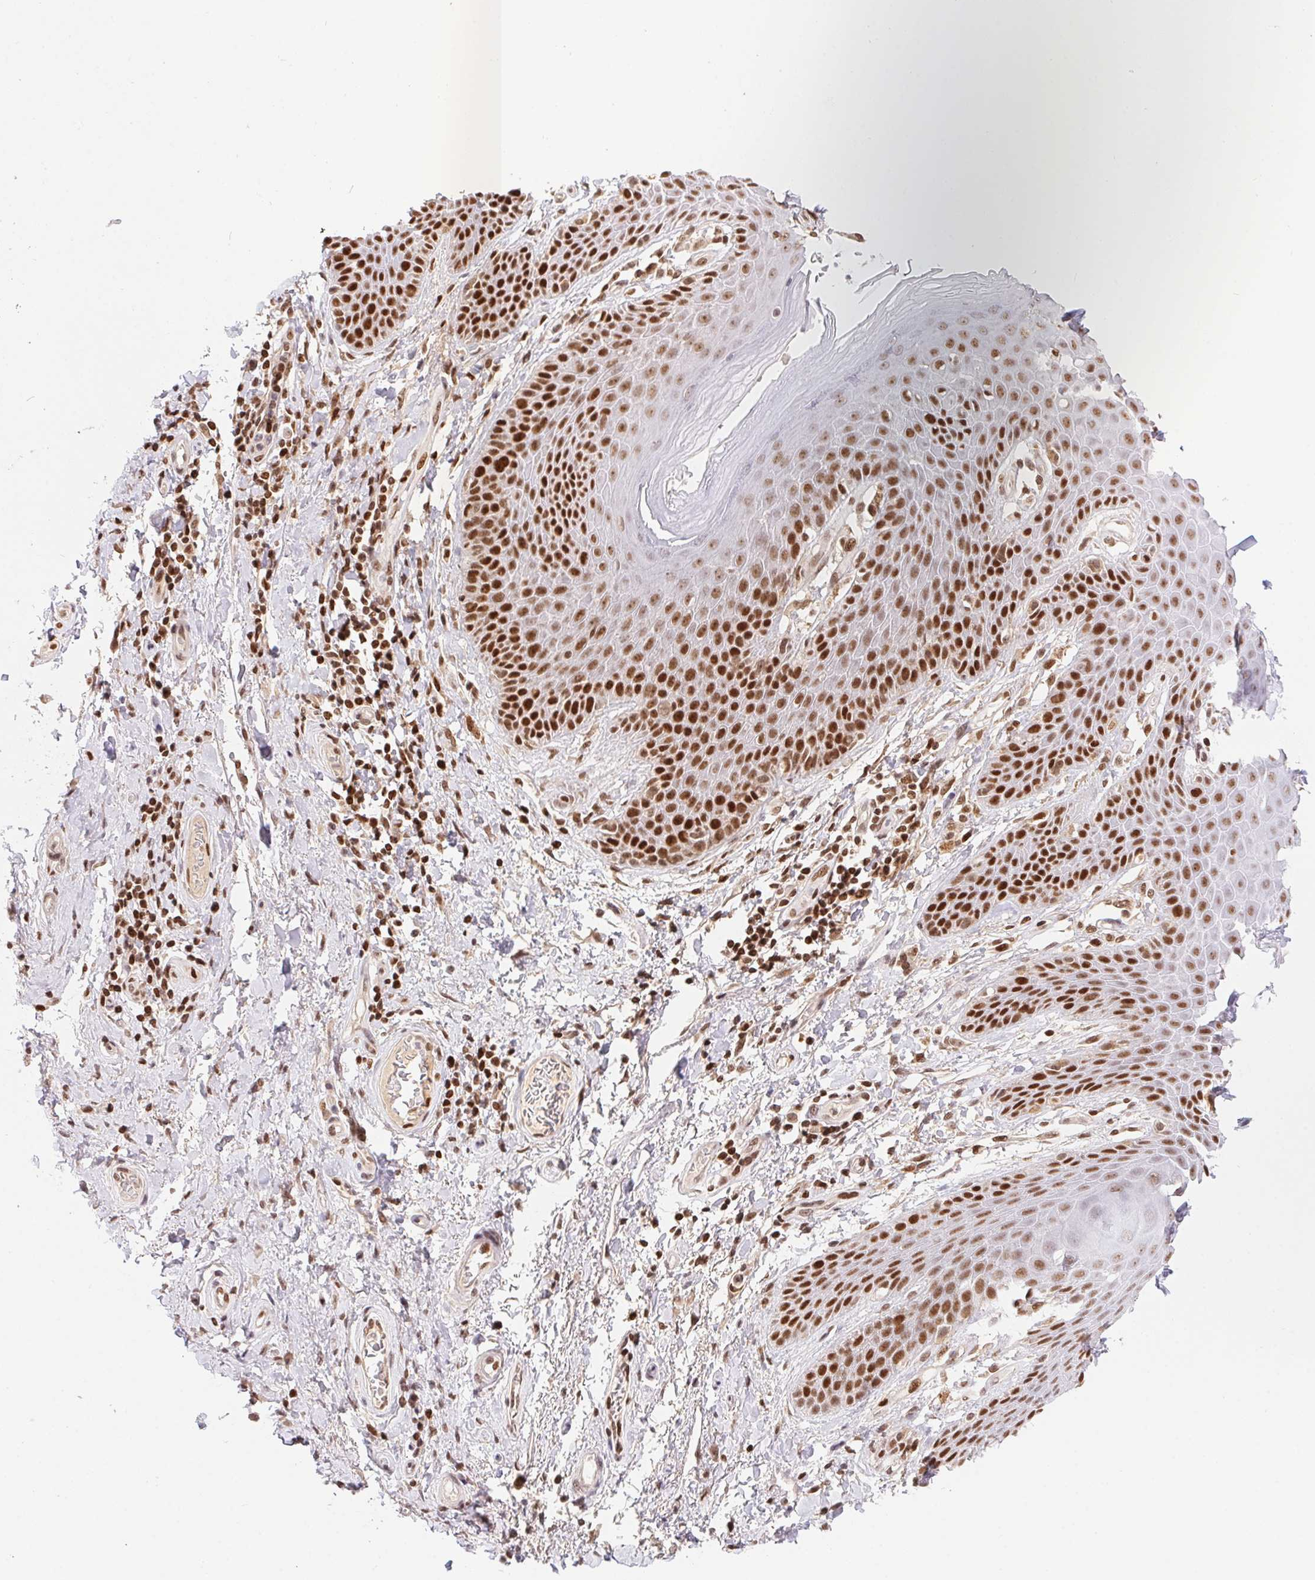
{"staining": {"intensity": "negative", "quantity": "none", "location": "none"}, "tissue": "adipose tissue", "cell_type": "Adipocytes", "image_type": "normal", "snomed": [{"axis": "morphology", "description": "Normal tissue, NOS"}, {"axis": "topography", "description": "Peripheral nerve tissue"}], "caption": "Adipocytes are negative for brown protein staining in unremarkable adipose tissue. (Stains: DAB (3,3'-diaminobenzidine) immunohistochemistry (IHC) with hematoxylin counter stain, Microscopy: brightfield microscopy at high magnification).", "gene": "POLD3", "patient": {"sex": "male", "age": 51}}